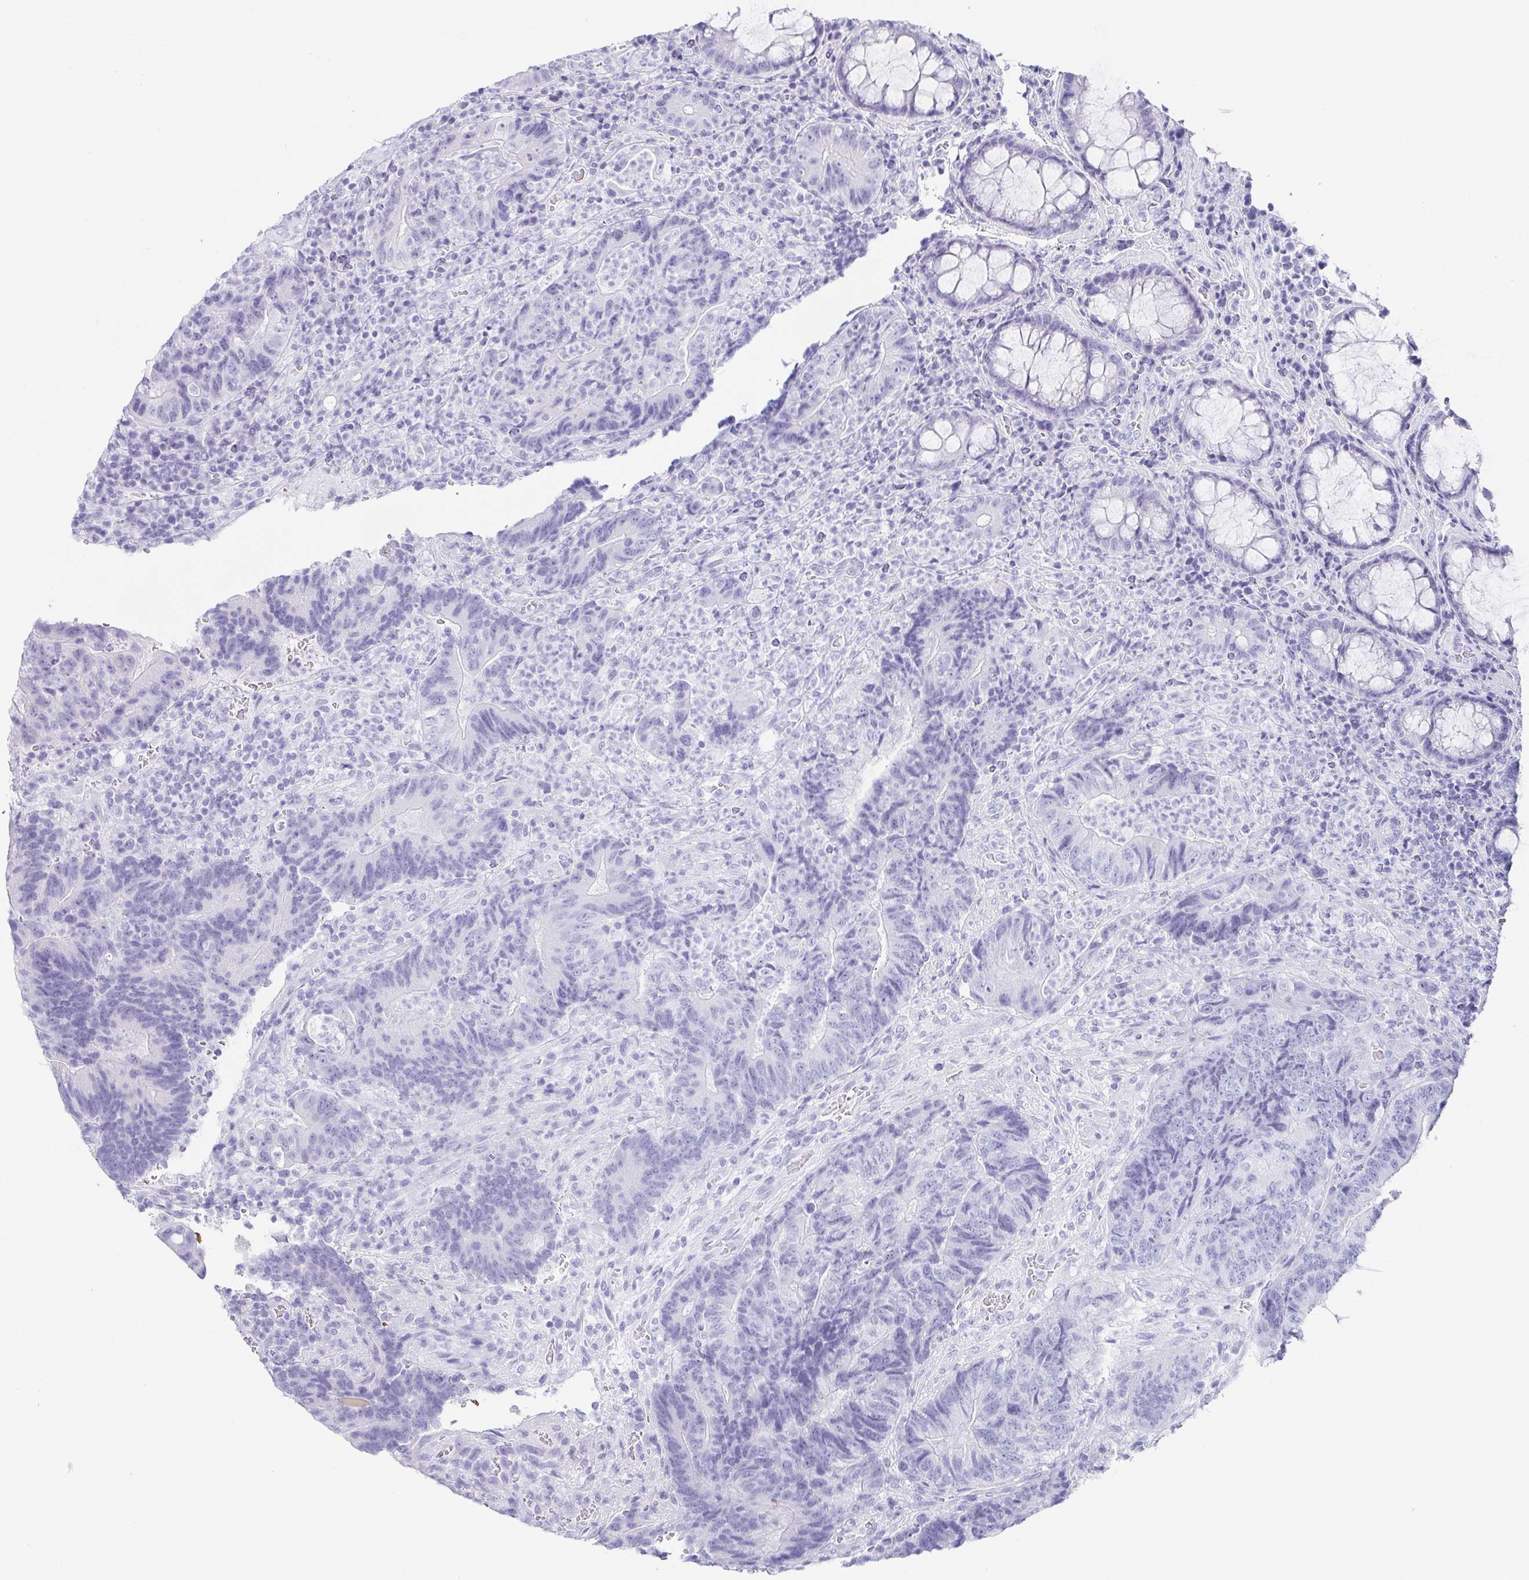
{"staining": {"intensity": "negative", "quantity": "none", "location": "none"}, "tissue": "colorectal cancer", "cell_type": "Tumor cells", "image_type": "cancer", "snomed": [{"axis": "morphology", "description": "Normal tissue, NOS"}, {"axis": "morphology", "description": "Adenocarcinoma, NOS"}, {"axis": "topography", "description": "Colon"}], "caption": "Immunohistochemistry (IHC) photomicrograph of neoplastic tissue: human colorectal cancer (adenocarcinoma) stained with DAB (3,3'-diaminobenzidine) demonstrates no significant protein staining in tumor cells.", "gene": "ZG16B", "patient": {"sex": "female", "age": 48}}